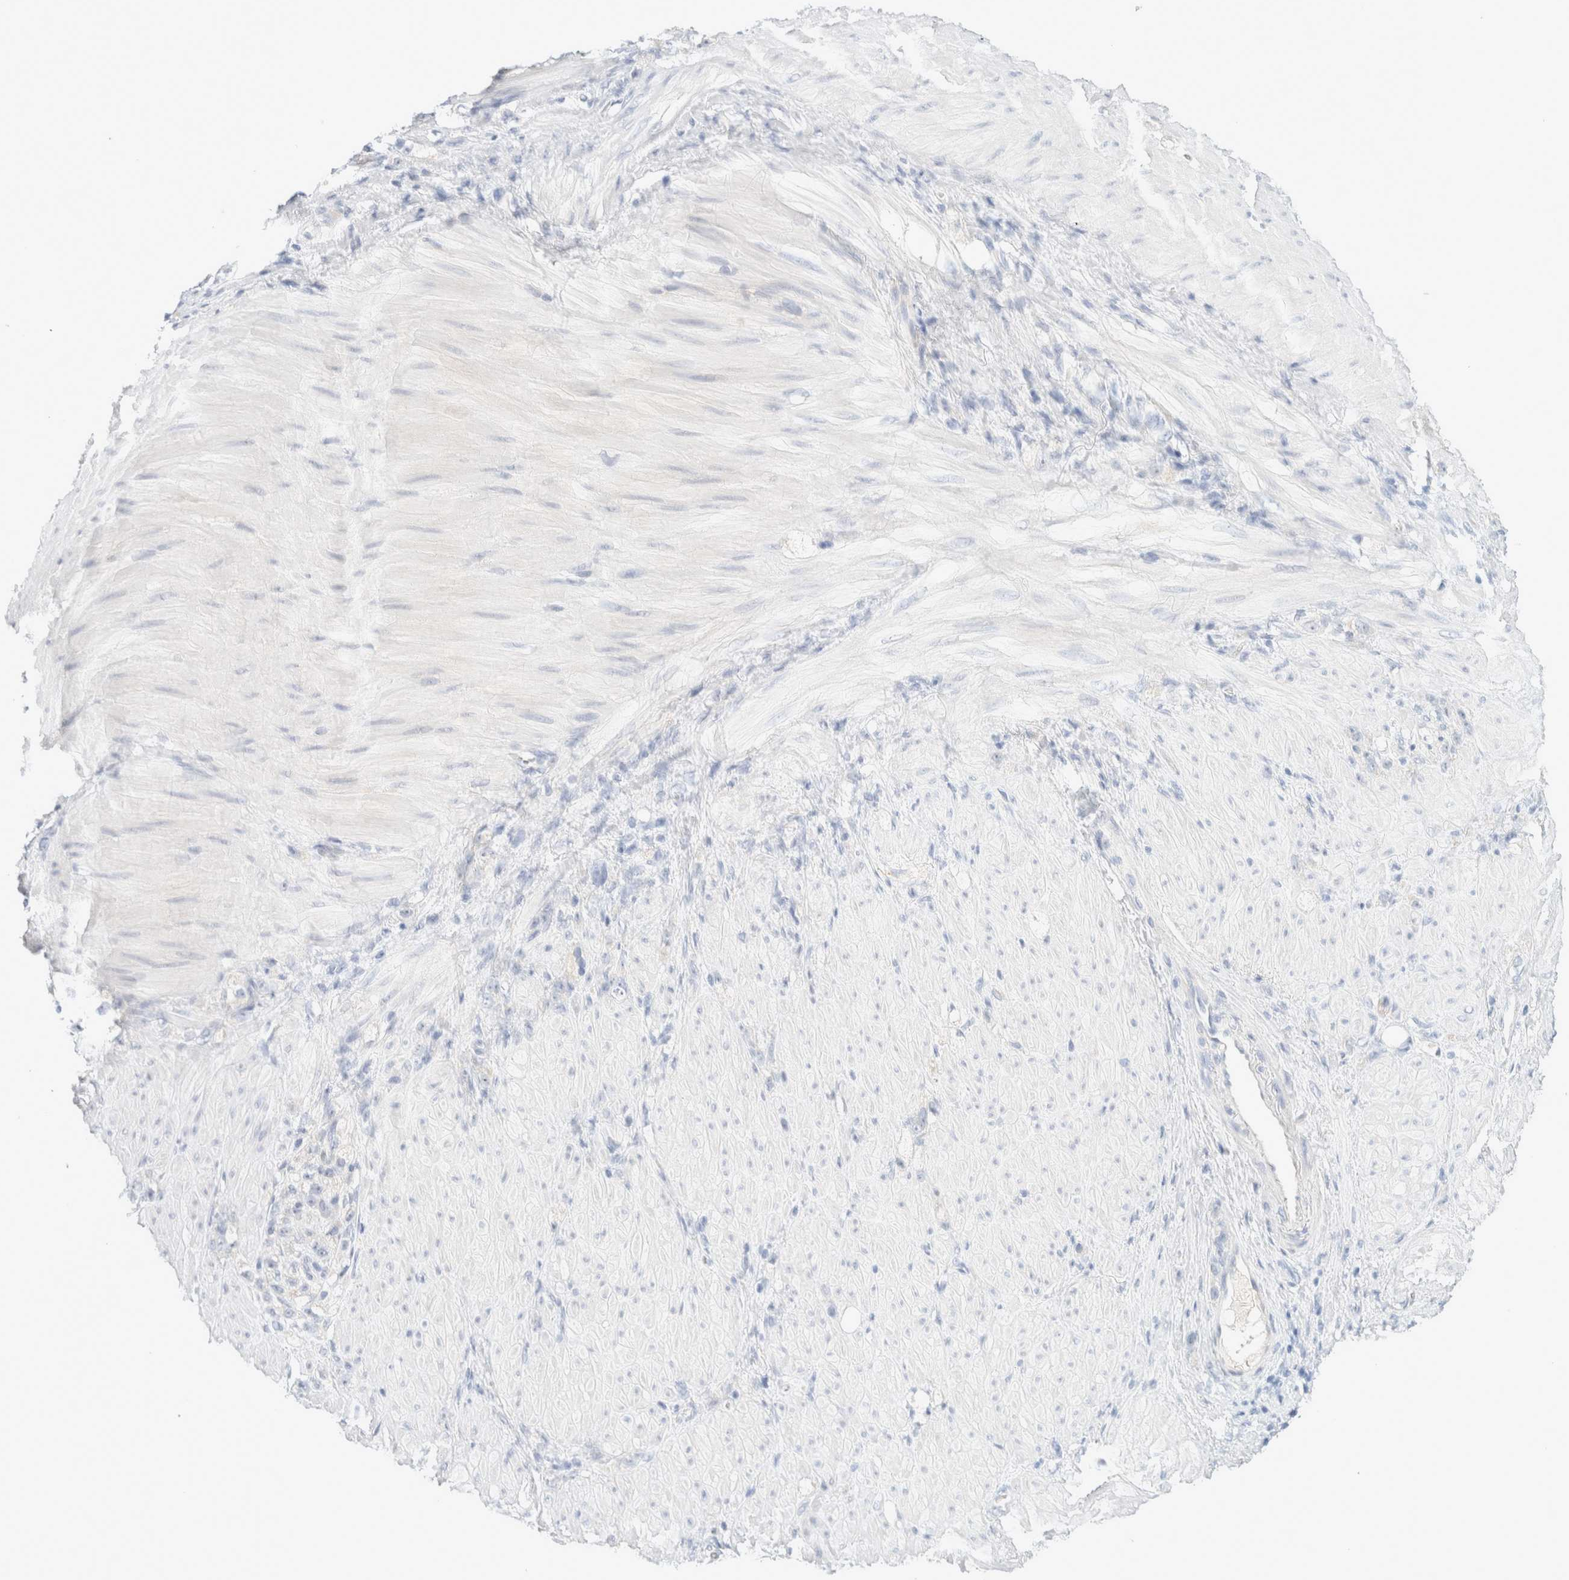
{"staining": {"intensity": "negative", "quantity": "none", "location": "none"}, "tissue": "stomach cancer", "cell_type": "Tumor cells", "image_type": "cancer", "snomed": [{"axis": "morphology", "description": "Normal tissue, NOS"}, {"axis": "morphology", "description": "Adenocarcinoma, NOS"}, {"axis": "topography", "description": "Stomach"}], "caption": "Stomach cancer (adenocarcinoma) was stained to show a protein in brown. There is no significant expression in tumor cells.", "gene": "HEXD", "patient": {"sex": "male", "age": 82}}